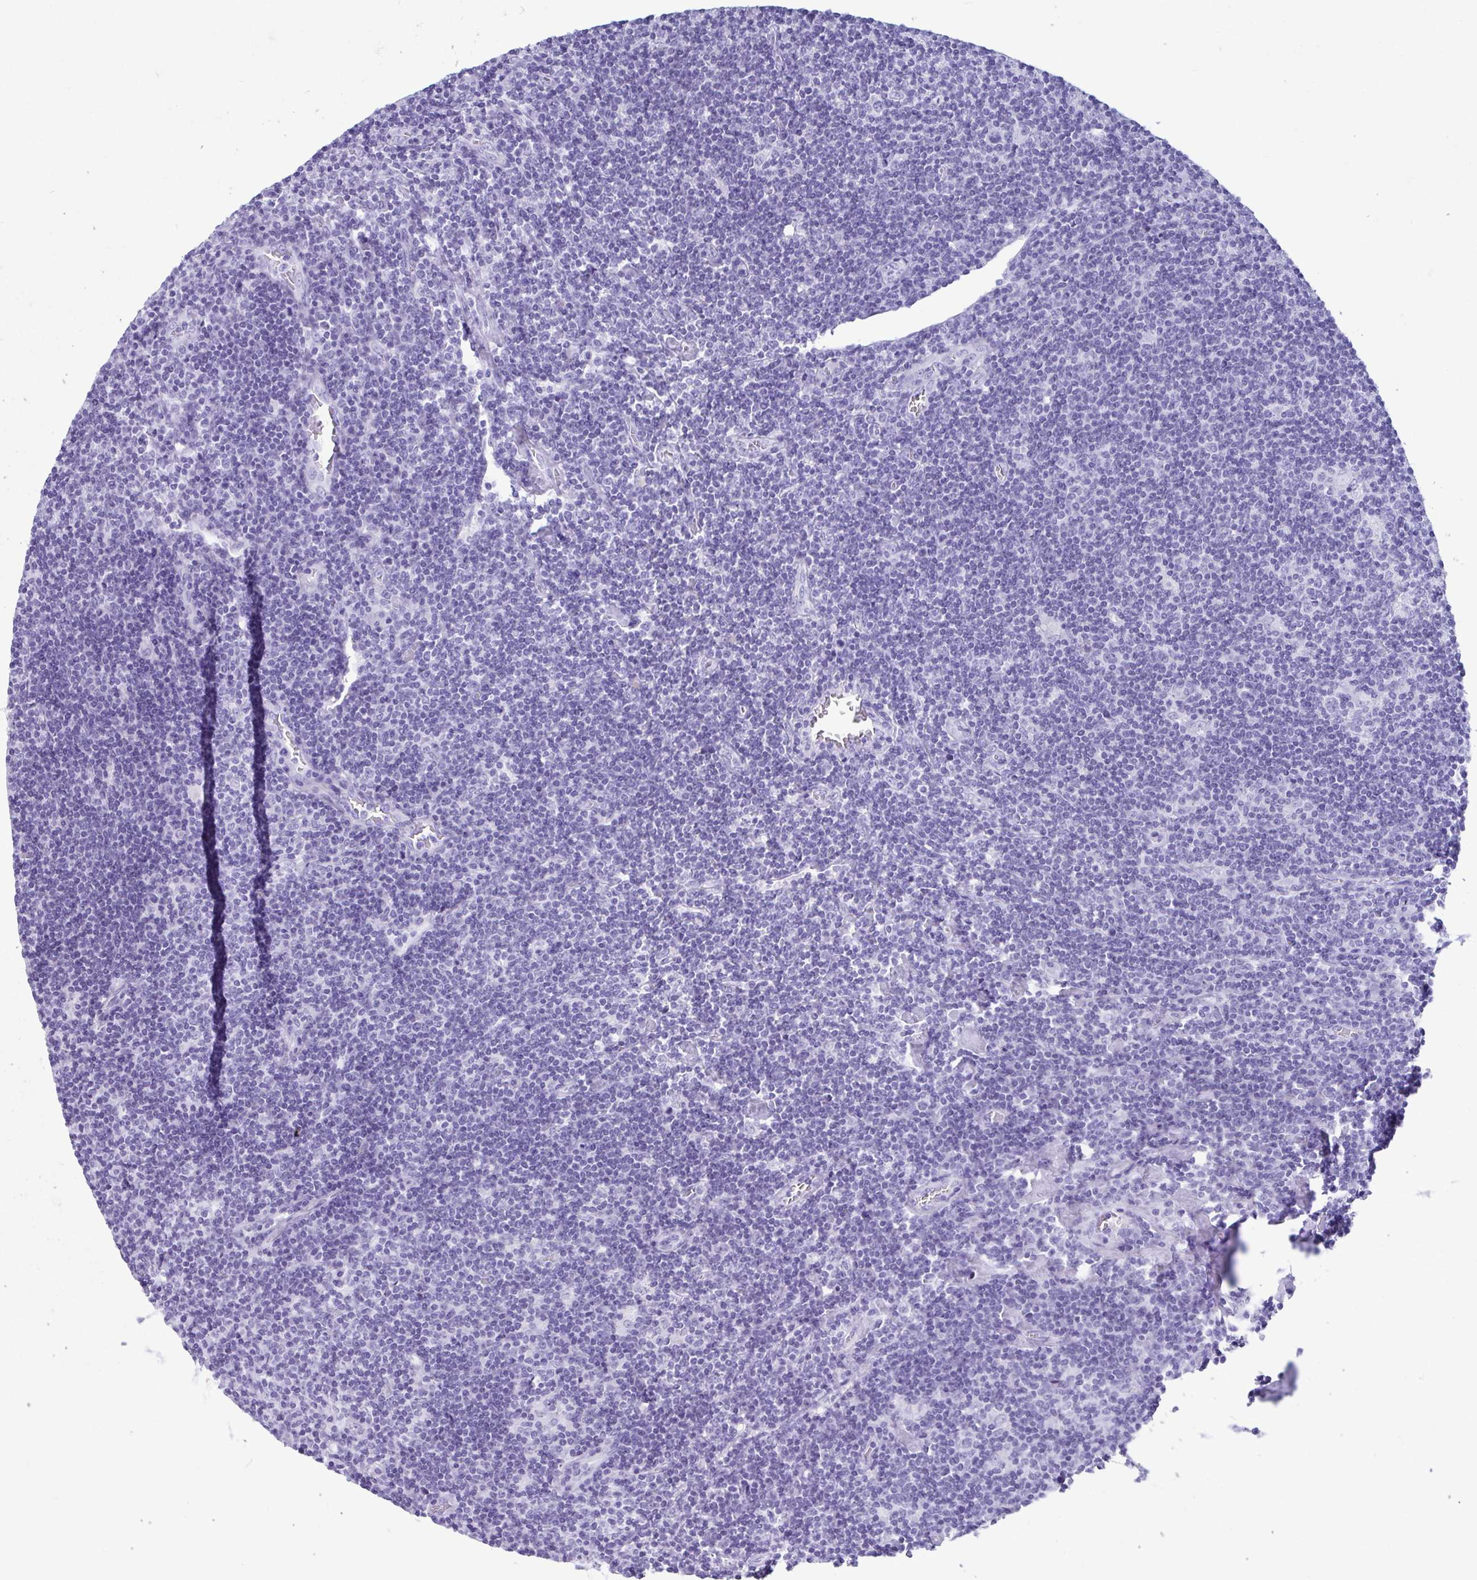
{"staining": {"intensity": "negative", "quantity": "none", "location": "none"}, "tissue": "lymphoma", "cell_type": "Tumor cells", "image_type": "cancer", "snomed": [{"axis": "morphology", "description": "Hodgkin's disease, NOS"}, {"axis": "topography", "description": "Lymph node"}], "caption": "Protein analysis of Hodgkin's disease displays no significant positivity in tumor cells.", "gene": "SMIM9", "patient": {"sex": "male", "age": 40}}